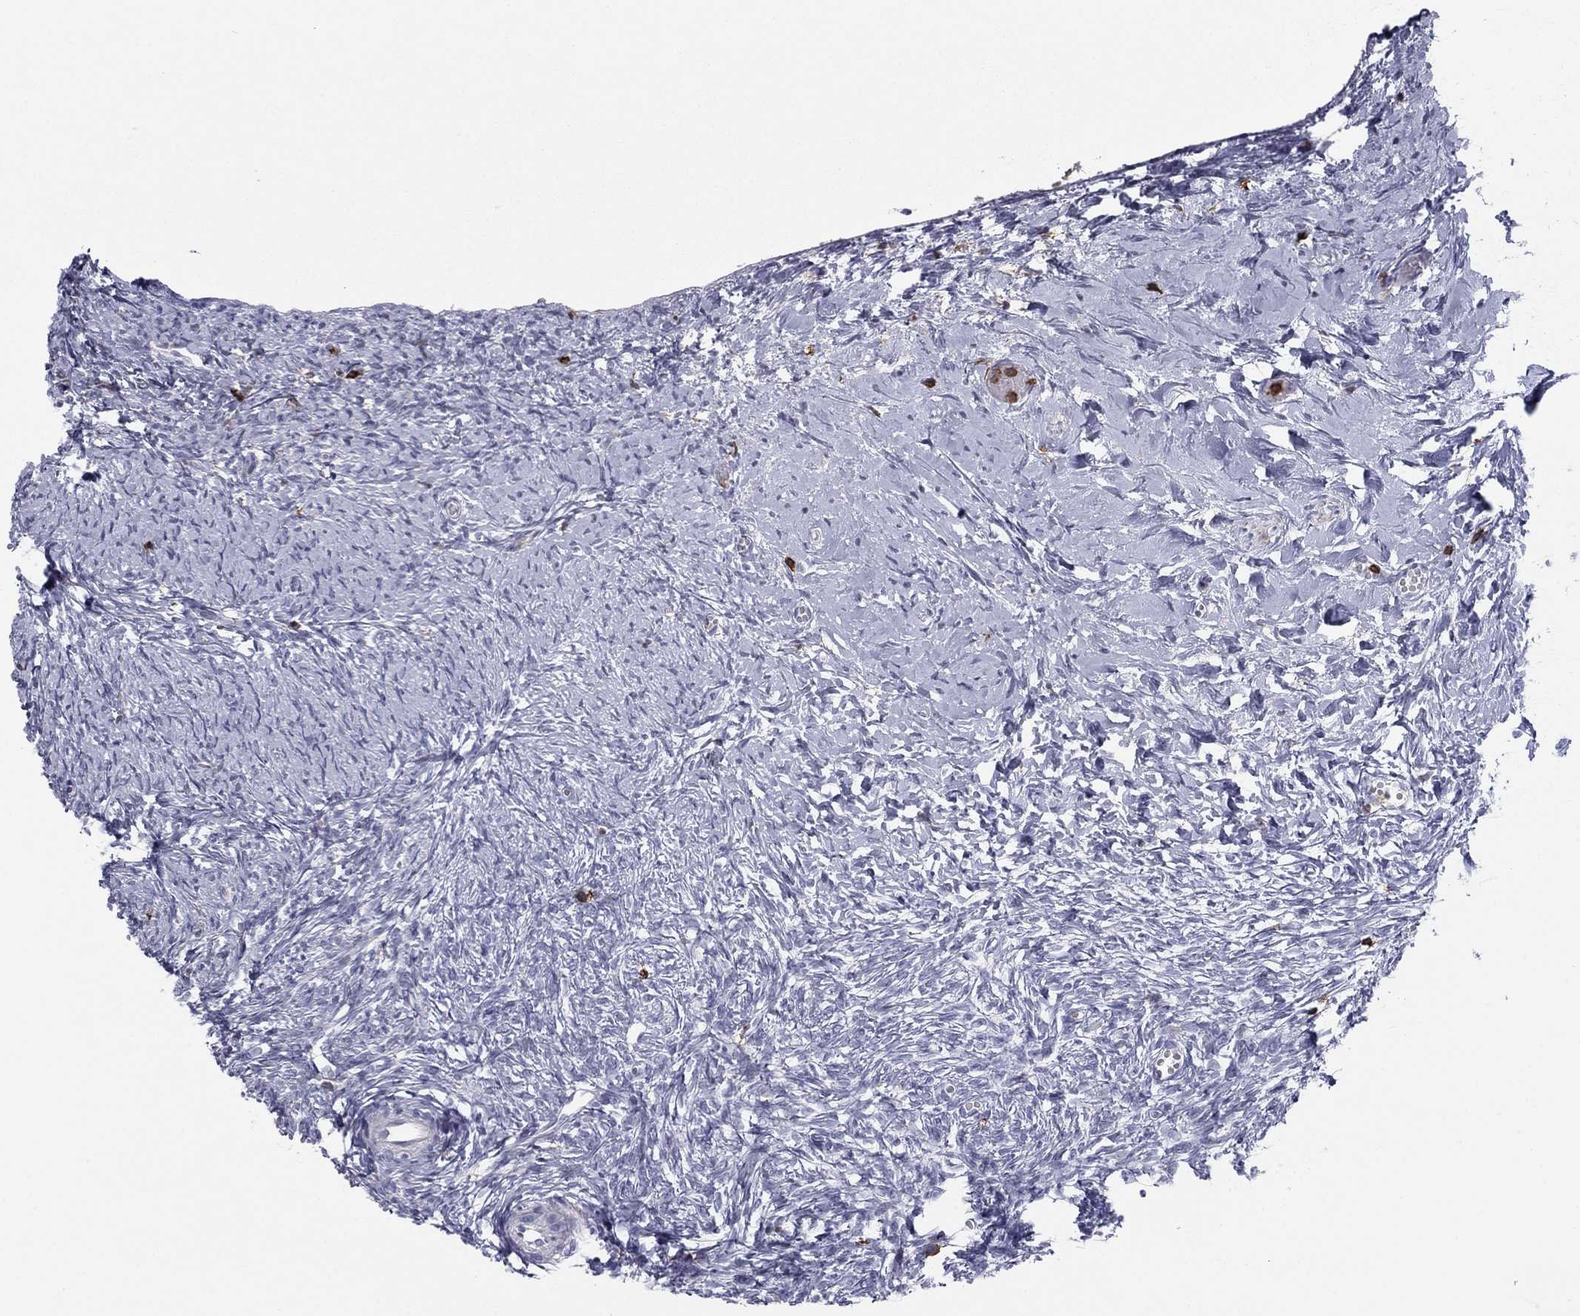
{"staining": {"intensity": "negative", "quantity": "none", "location": "none"}, "tissue": "ovary", "cell_type": "Ovarian stroma cells", "image_type": "normal", "snomed": [{"axis": "morphology", "description": "Normal tissue, NOS"}, {"axis": "topography", "description": "Ovary"}], "caption": "IHC histopathology image of benign ovary stained for a protein (brown), which displays no expression in ovarian stroma cells.", "gene": "ARHGAP27", "patient": {"sex": "female", "age": 43}}